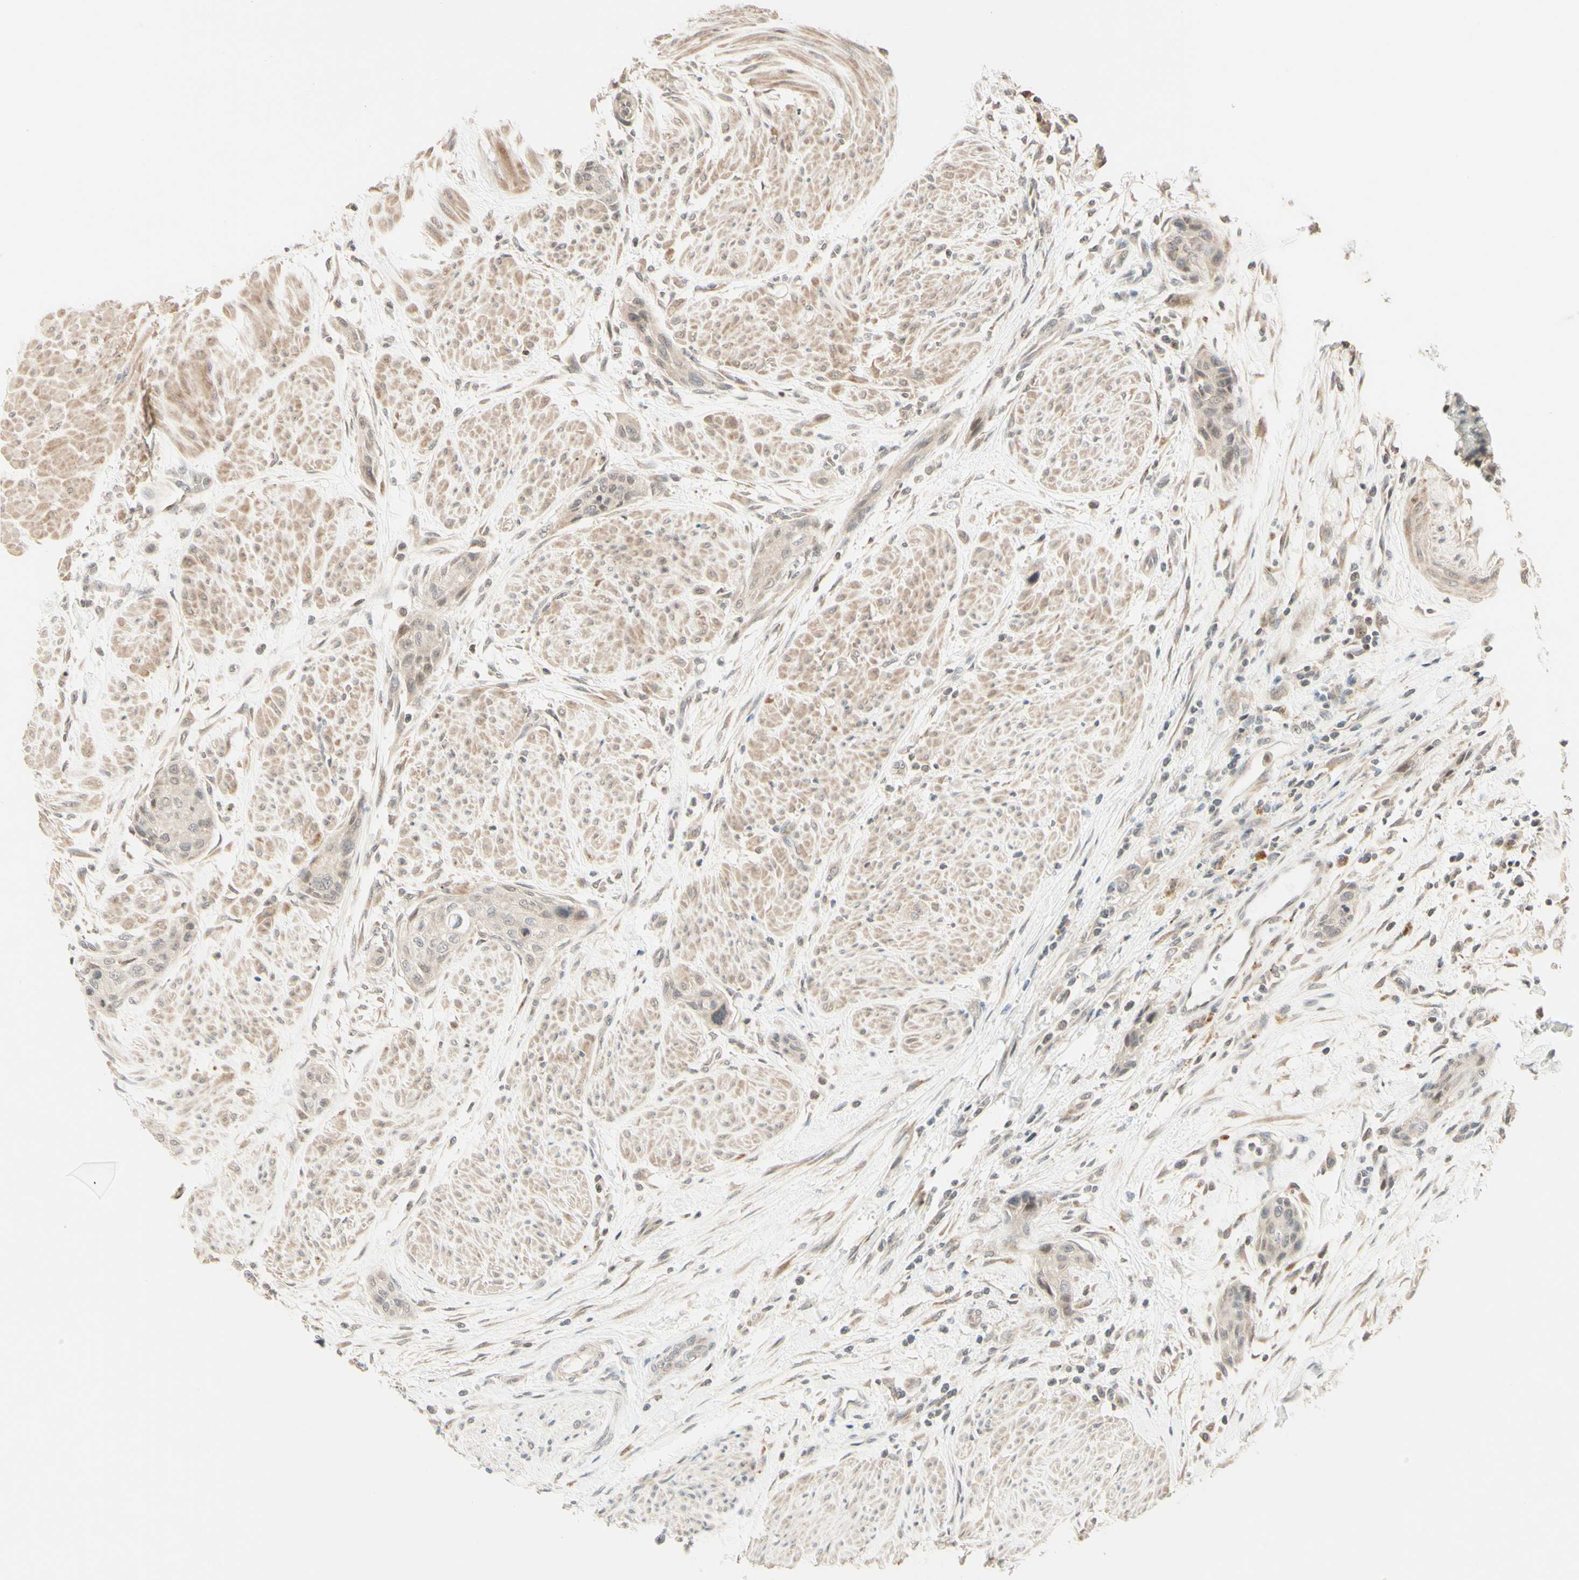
{"staining": {"intensity": "weak", "quantity": ">75%", "location": "cytoplasmic/membranous"}, "tissue": "urothelial cancer", "cell_type": "Tumor cells", "image_type": "cancer", "snomed": [{"axis": "morphology", "description": "Urothelial carcinoma, High grade"}, {"axis": "topography", "description": "Urinary bladder"}], "caption": "Immunohistochemical staining of urothelial cancer reveals low levels of weak cytoplasmic/membranous protein expression in about >75% of tumor cells. (Brightfield microscopy of DAB IHC at high magnification).", "gene": "ZW10", "patient": {"sex": "male", "age": 35}}